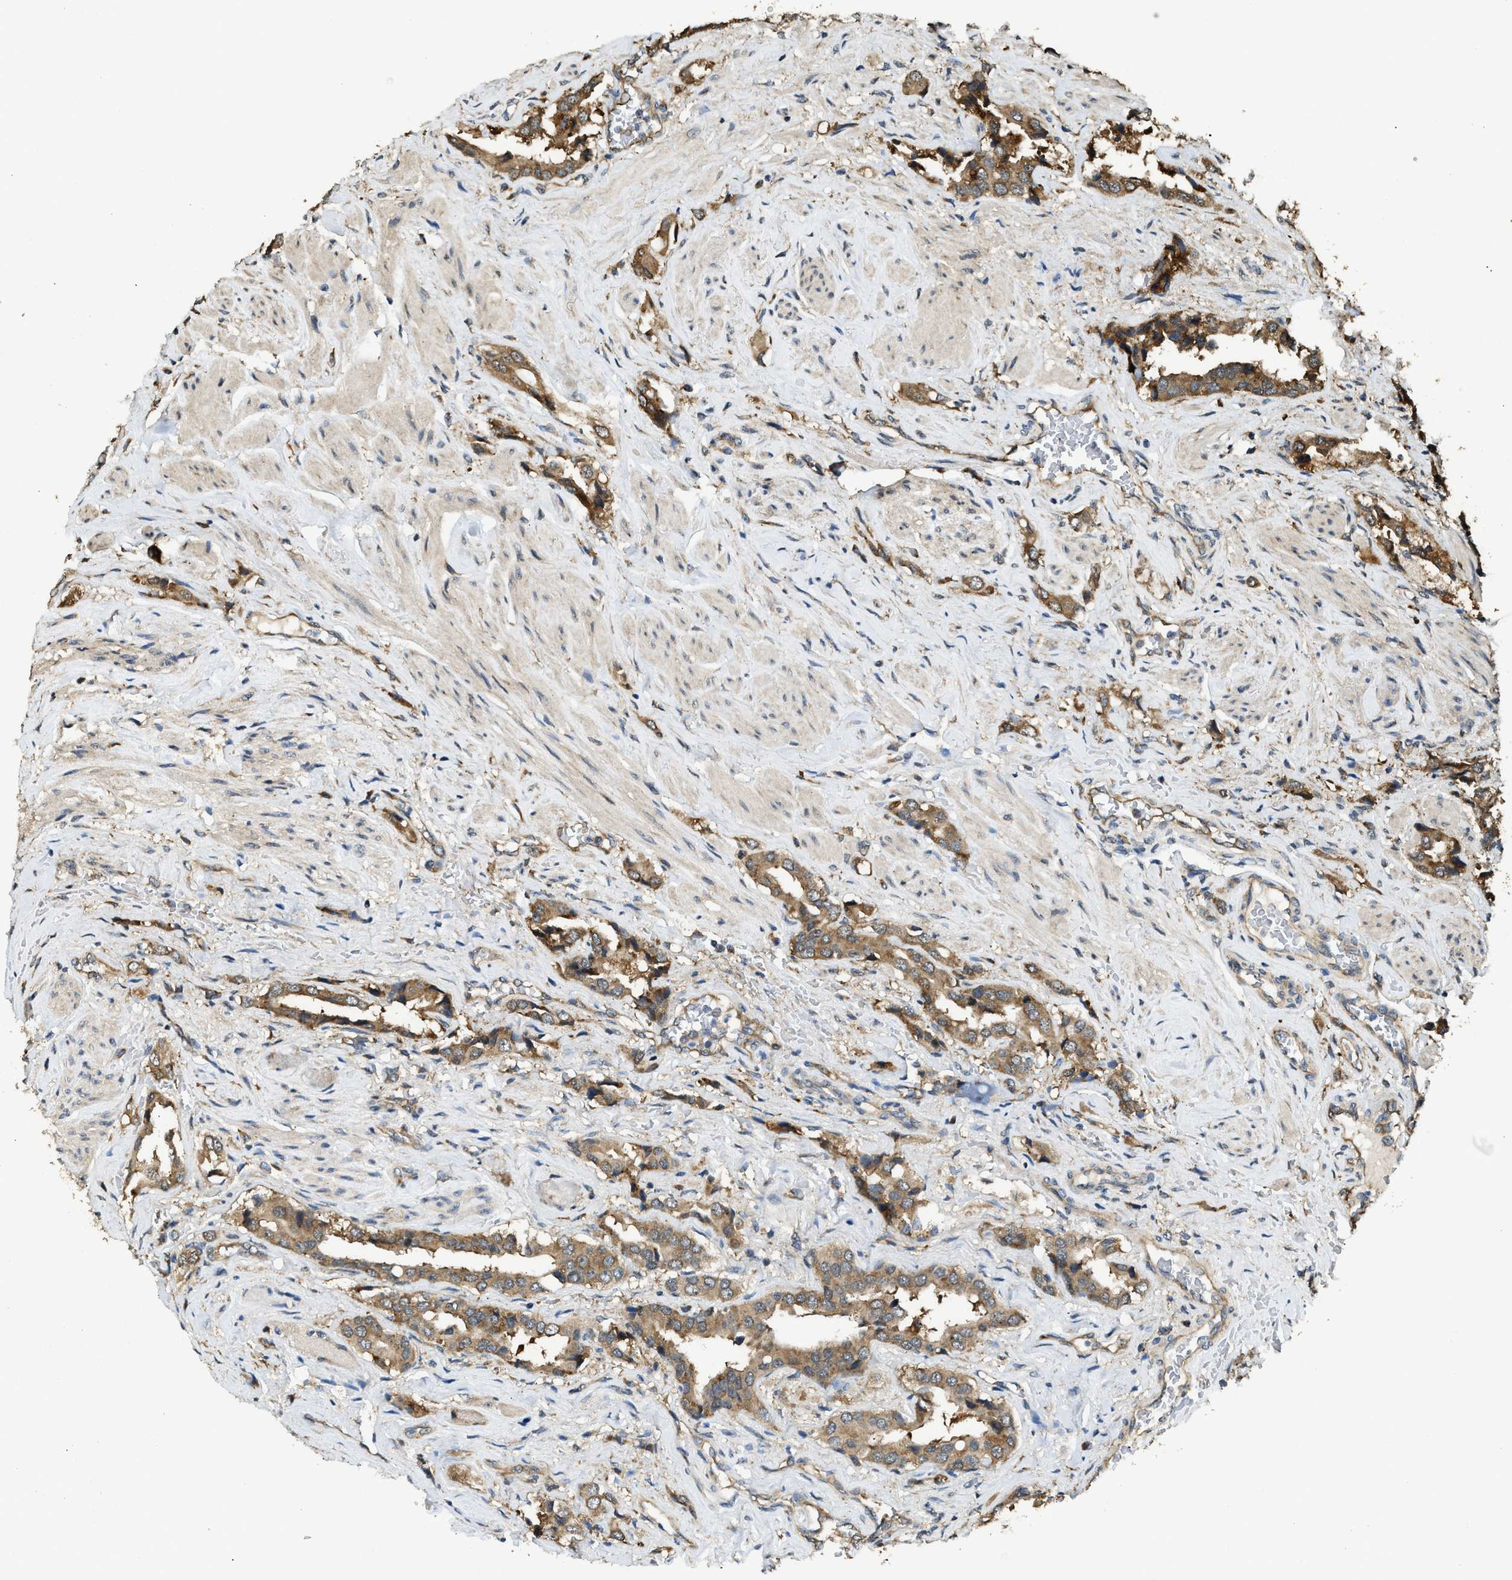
{"staining": {"intensity": "moderate", "quantity": ">75%", "location": "cytoplasmic/membranous"}, "tissue": "prostate cancer", "cell_type": "Tumor cells", "image_type": "cancer", "snomed": [{"axis": "morphology", "description": "Adenocarcinoma, High grade"}, {"axis": "topography", "description": "Prostate"}], "caption": "Approximately >75% of tumor cells in prostate cancer demonstrate moderate cytoplasmic/membranous protein positivity as visualized by brown immunohistochemical staining.", "gene": "SLC36A4", "patient": {"sex": "male", "age": 52}}